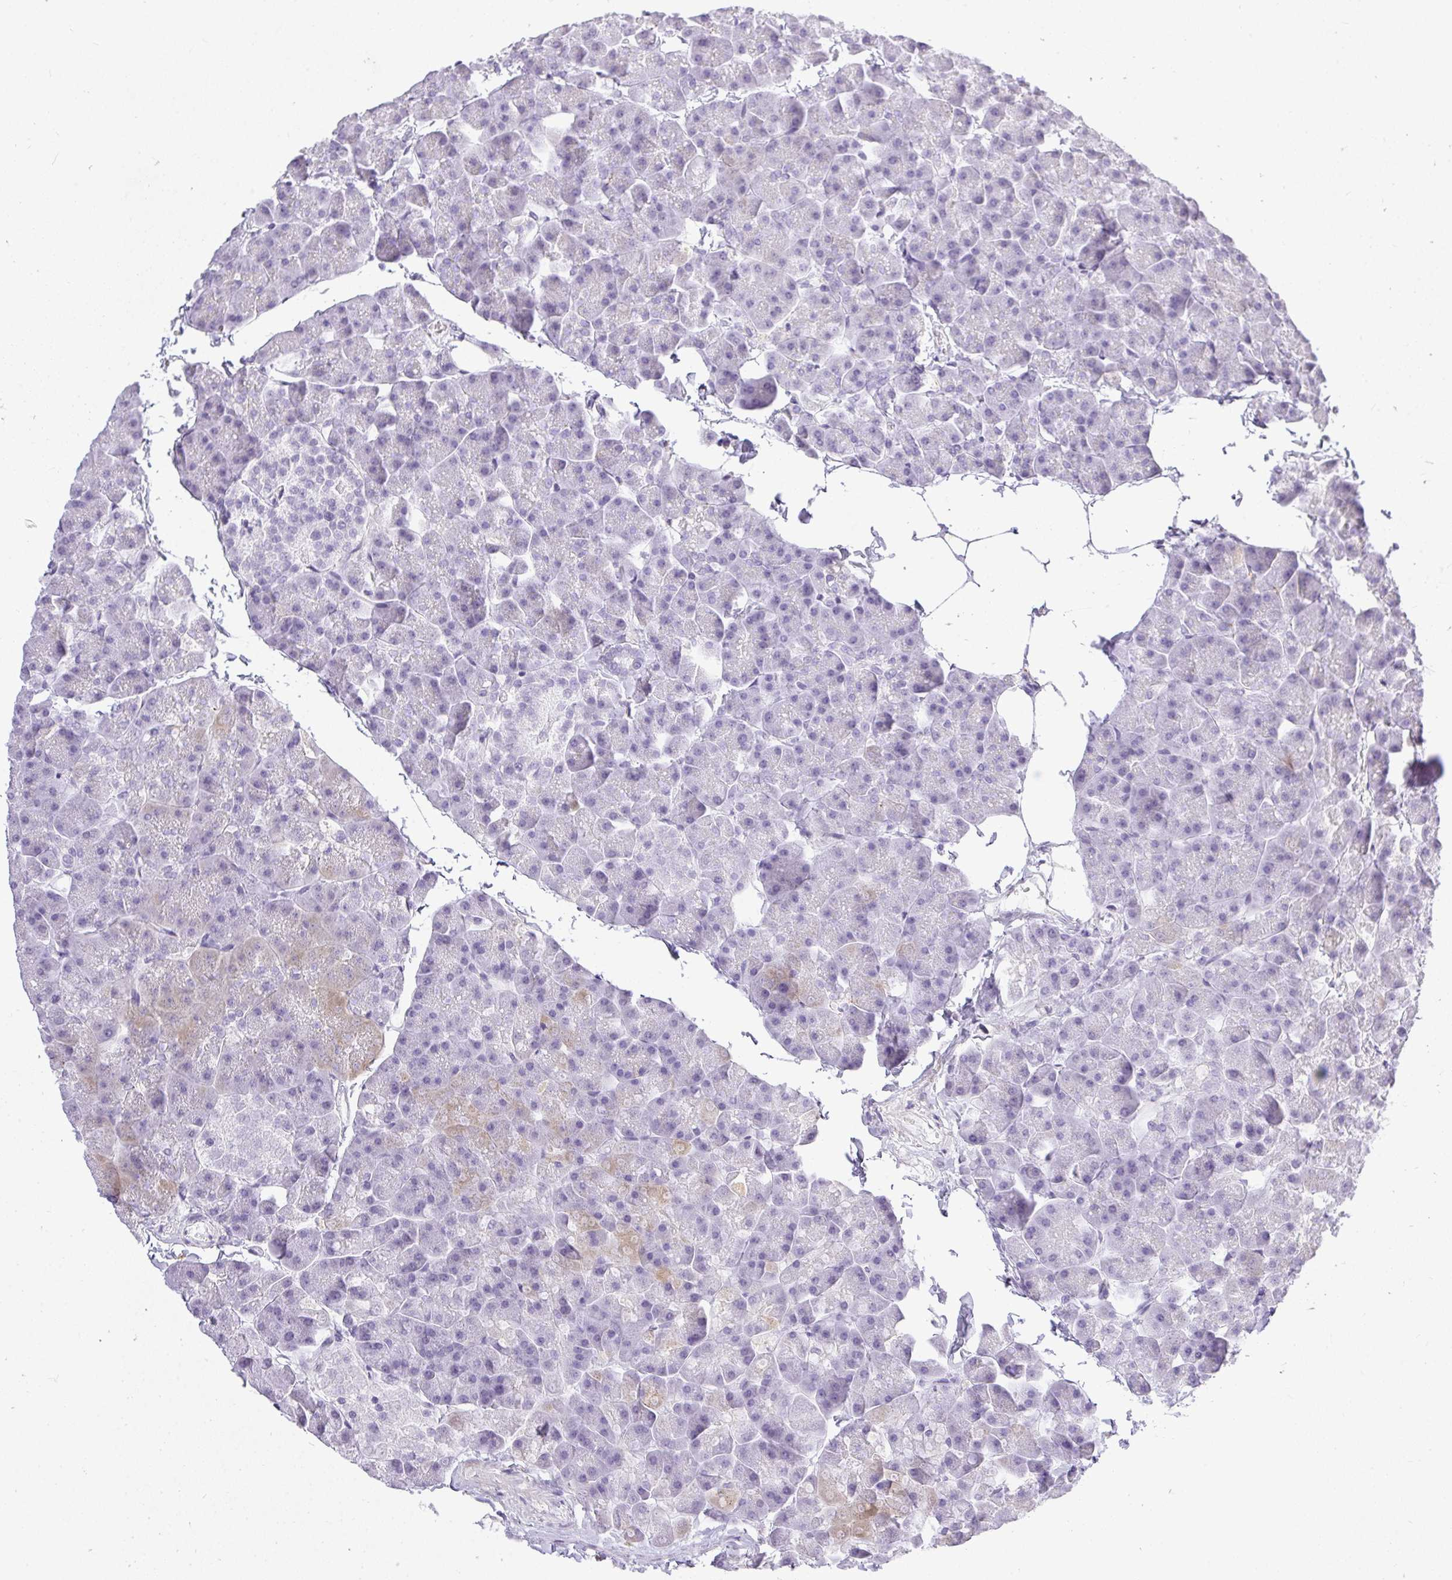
{"staining": {"intensity": "weak", "quantity": "<25%", "location": "cytoplasmic/membranous"}, "tissue": "pancreas", "cell_type": "Exocrine glandular cells", "image_type": "normal", "snomed": [{"axis": "morphology", "description": "Normal tissue, NOS"}, {"axis": "topography", "description": "Pancreas"}], "caption": "An image of human pancreas is negative for staining in exocrine glandular cells. Nuclei are stained in blue.", "gene": "PLPPR3", "patient": {"sex": "male", "age": 35}}